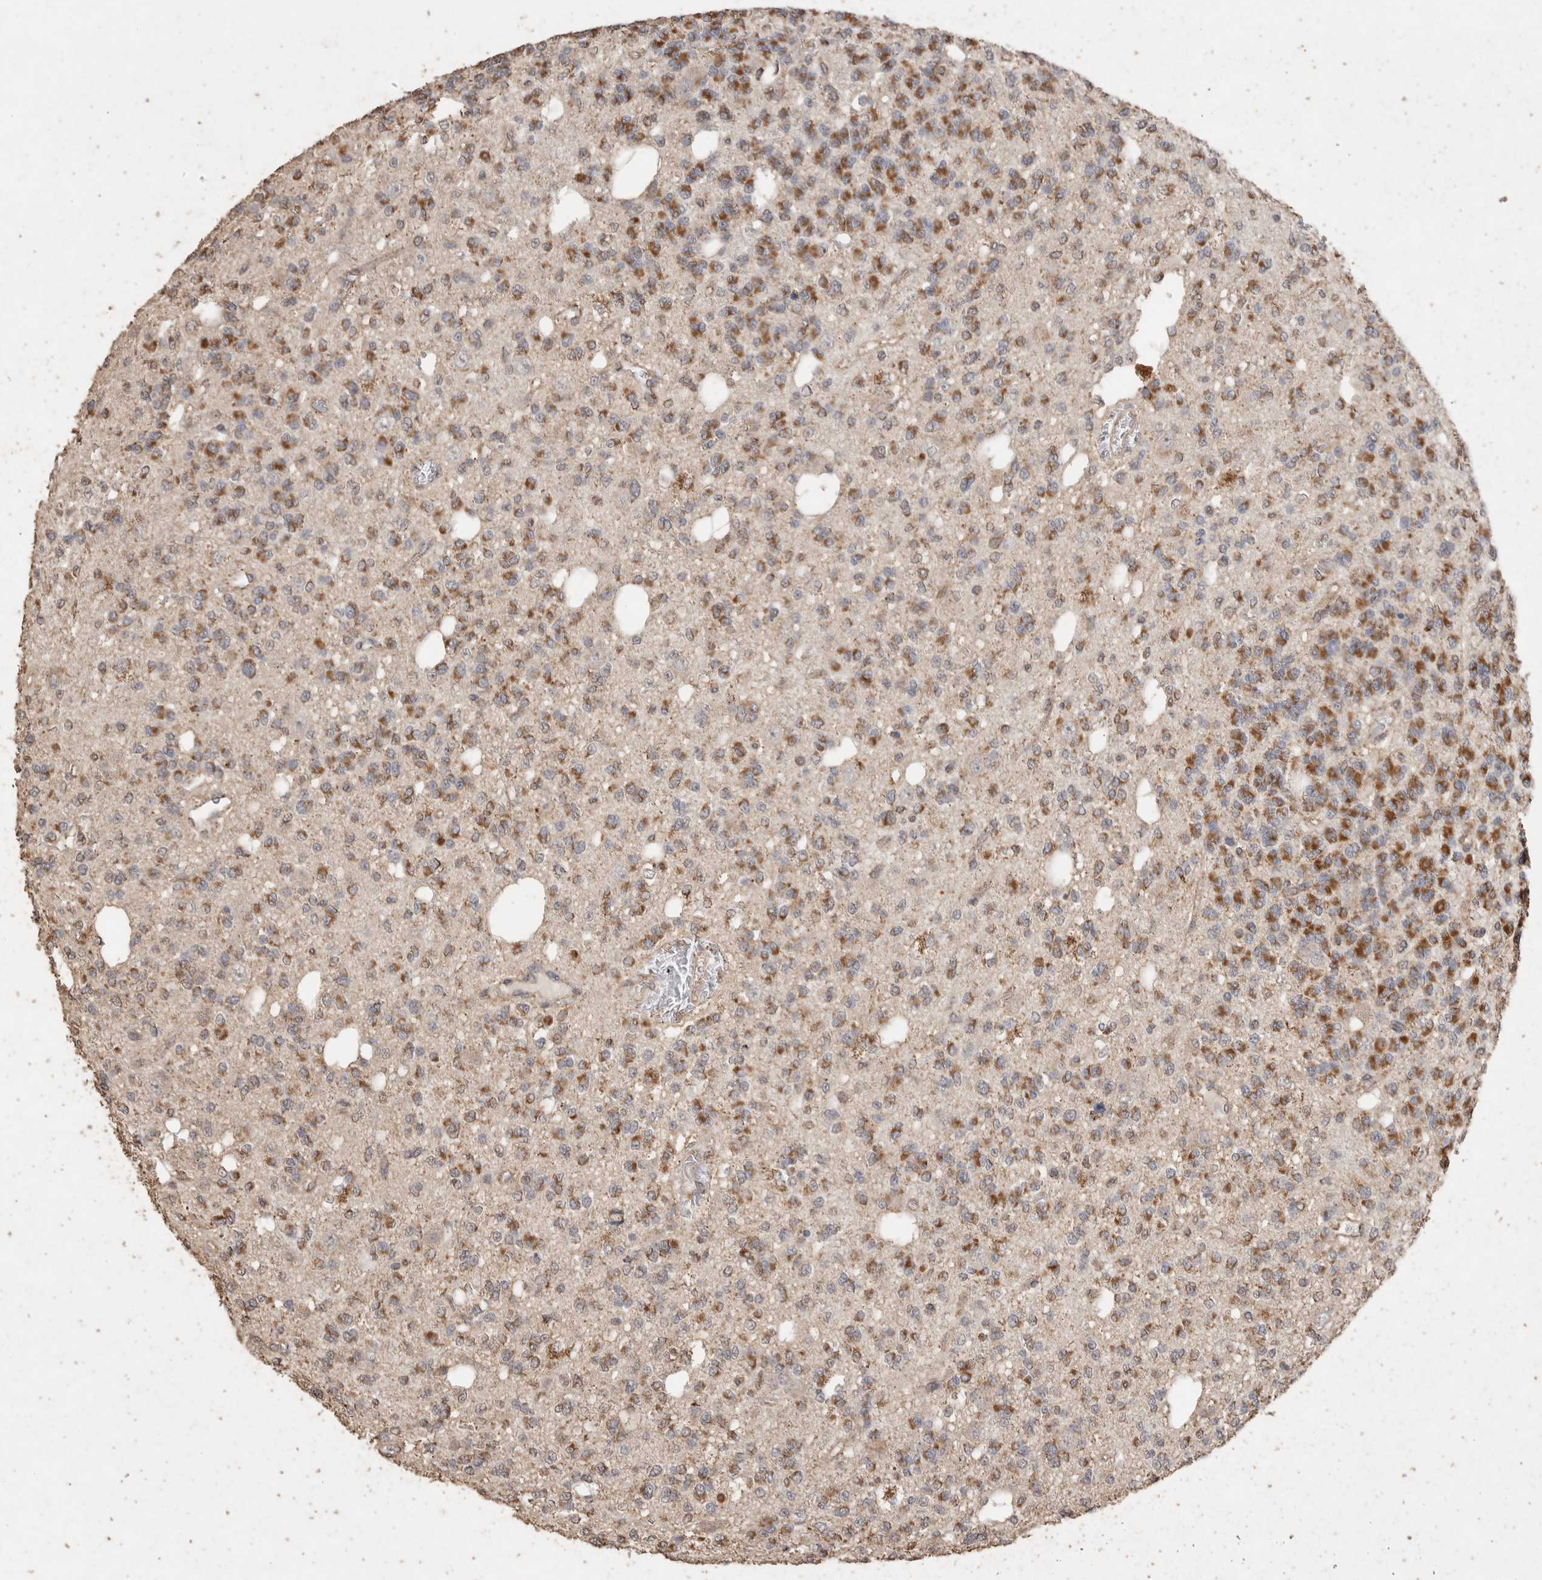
{"staining": {"intensity": "moderate", "quantity": ">75%", "location": "cytoplasmic/membranous"}, "tissue": "glioma", "cell_type": "Tumor cells", "image_type": "cancer", "snomed": [{"axis": "morphology", "description": "Glioma, malignant, Low grade"}, {"axis": "topography", "description": "Brain"}], "caption": "Protein staining of glioma tissue exhibits moderate cytoplasmic/membranous expression in approximately >75% of tumor cells.", "gene": "ACADM", "patient": {"sex": "male", "age": 38}}